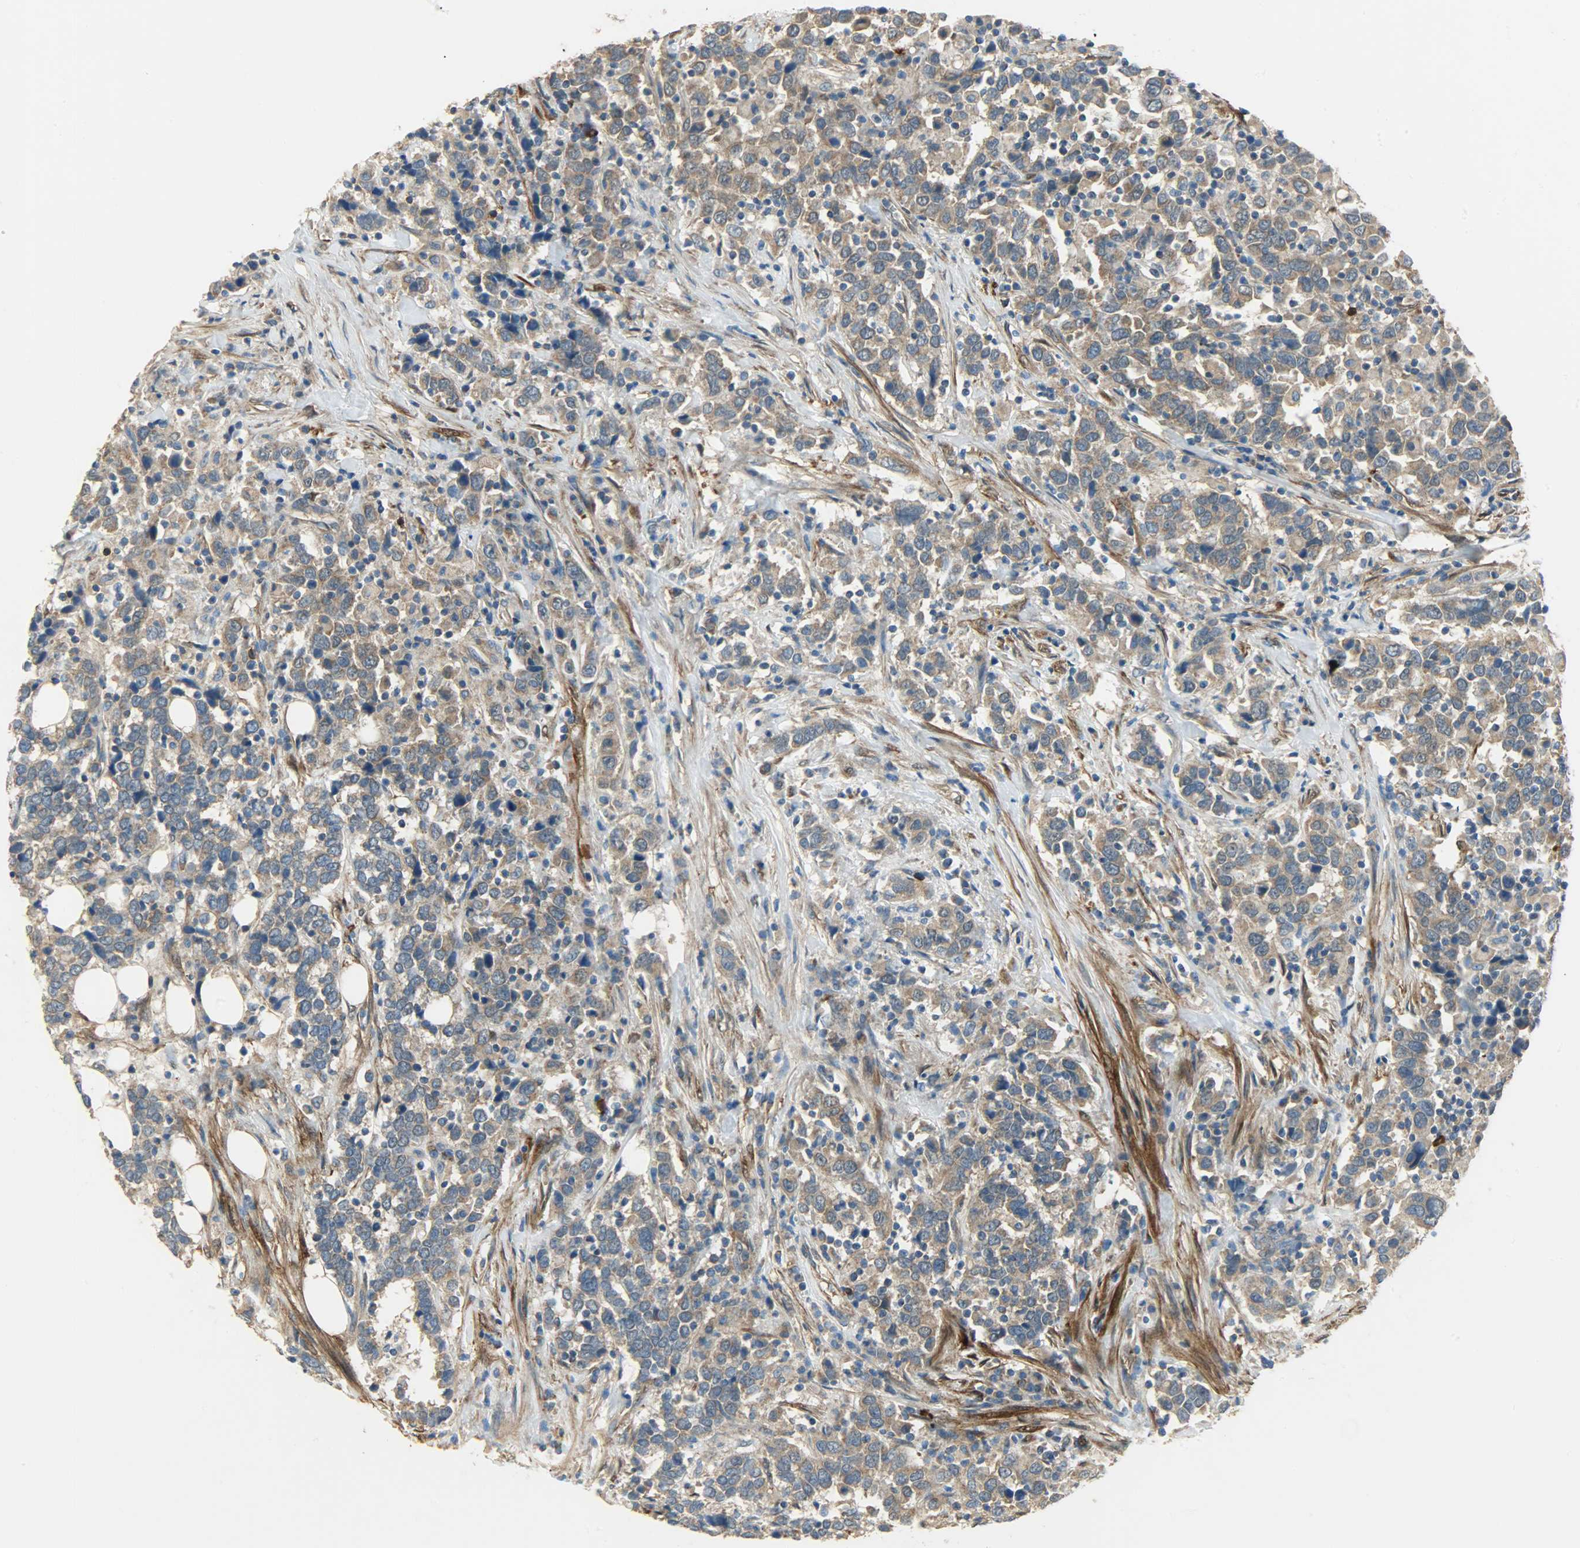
{"staining": {"intensity": "moderate", "quantity": ">75%", "location": "cytoplasmic/membranous"}, "tissue": "urothelial cancer", "cell_type": "Tumor cells", "image_type": "cancer", "snomed": [{"axis": "morphology", "description": "Urothelial carcinoma, High grade"}, {"axis": "topography", "description": "Urinary bladder"}], "caption": "High-grade urothelial carcinoma tissue demonstrates moderate cytoplasmic/membranous expression in about >75% of tumor cells, visualized by immunohistochemistry.", "gene": "C1orf198", "patient": {"sex": "male", "age": 61}}